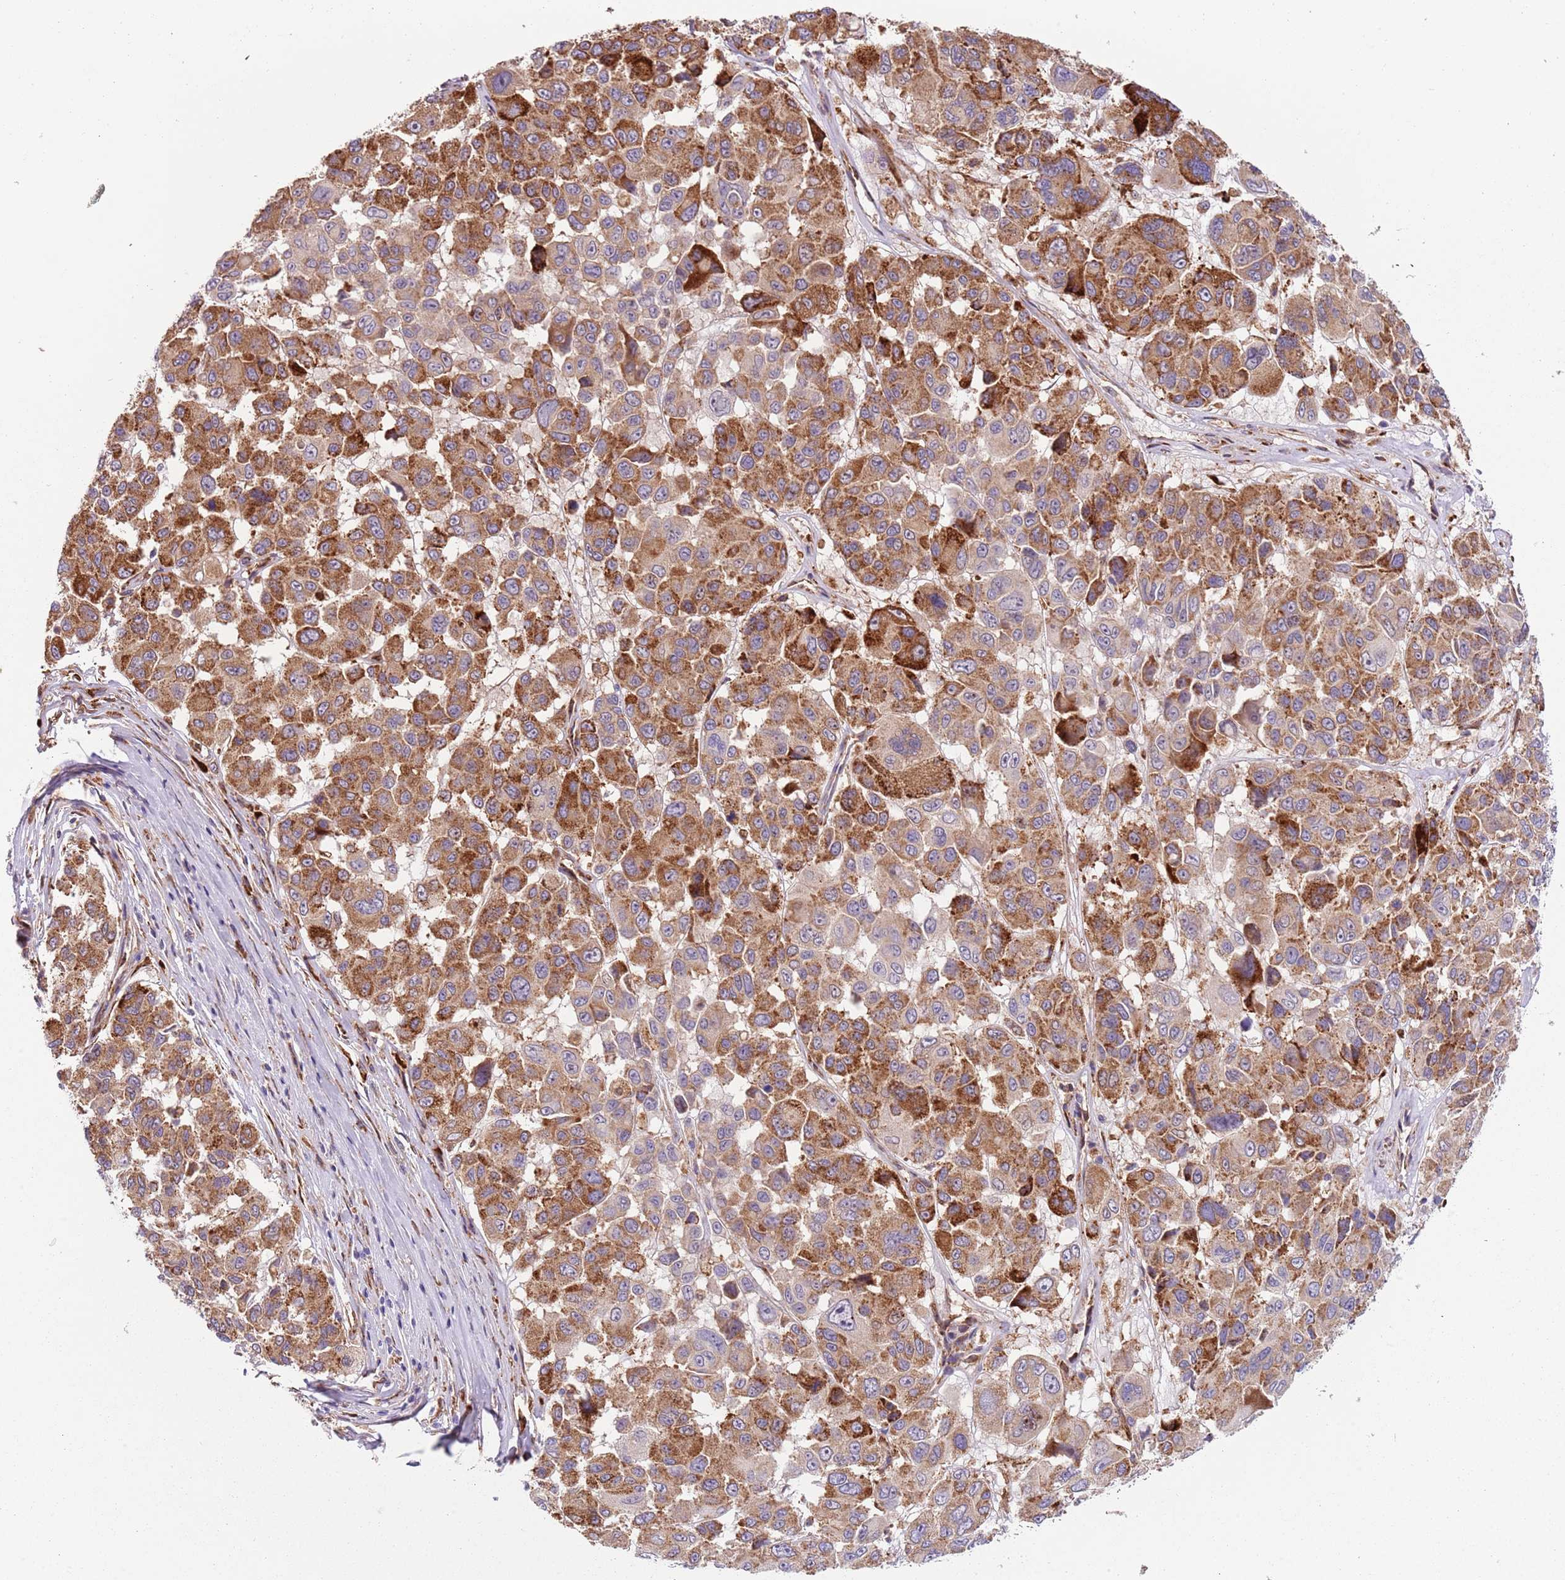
{"staining": {"intensity": "strong", "quantity": ">75%", "location": "cytoplasmic/membranous"}, "tissue": "melanoma", "cell_type": "Tumor cells", "image_type": "cancer", "snomed": [{"axis": "morphology", "description": "Malignant melanoma, NOS"}, {"axis": "topography", "description": "Skin"}], "caption": "DAB (3,3'-diaminobenzidine) immunohistochemical staining of malignant melanoma shows strong cytoplasmic/membranous protein positivity in approximately >75% of tumor cells. (DAB (3,3'-diaminobenzidine) IHC, brown staining for protein, blue staining for nuclei).", "gene": "VWCE", "patient": {"sex": "female", "age": 66}}